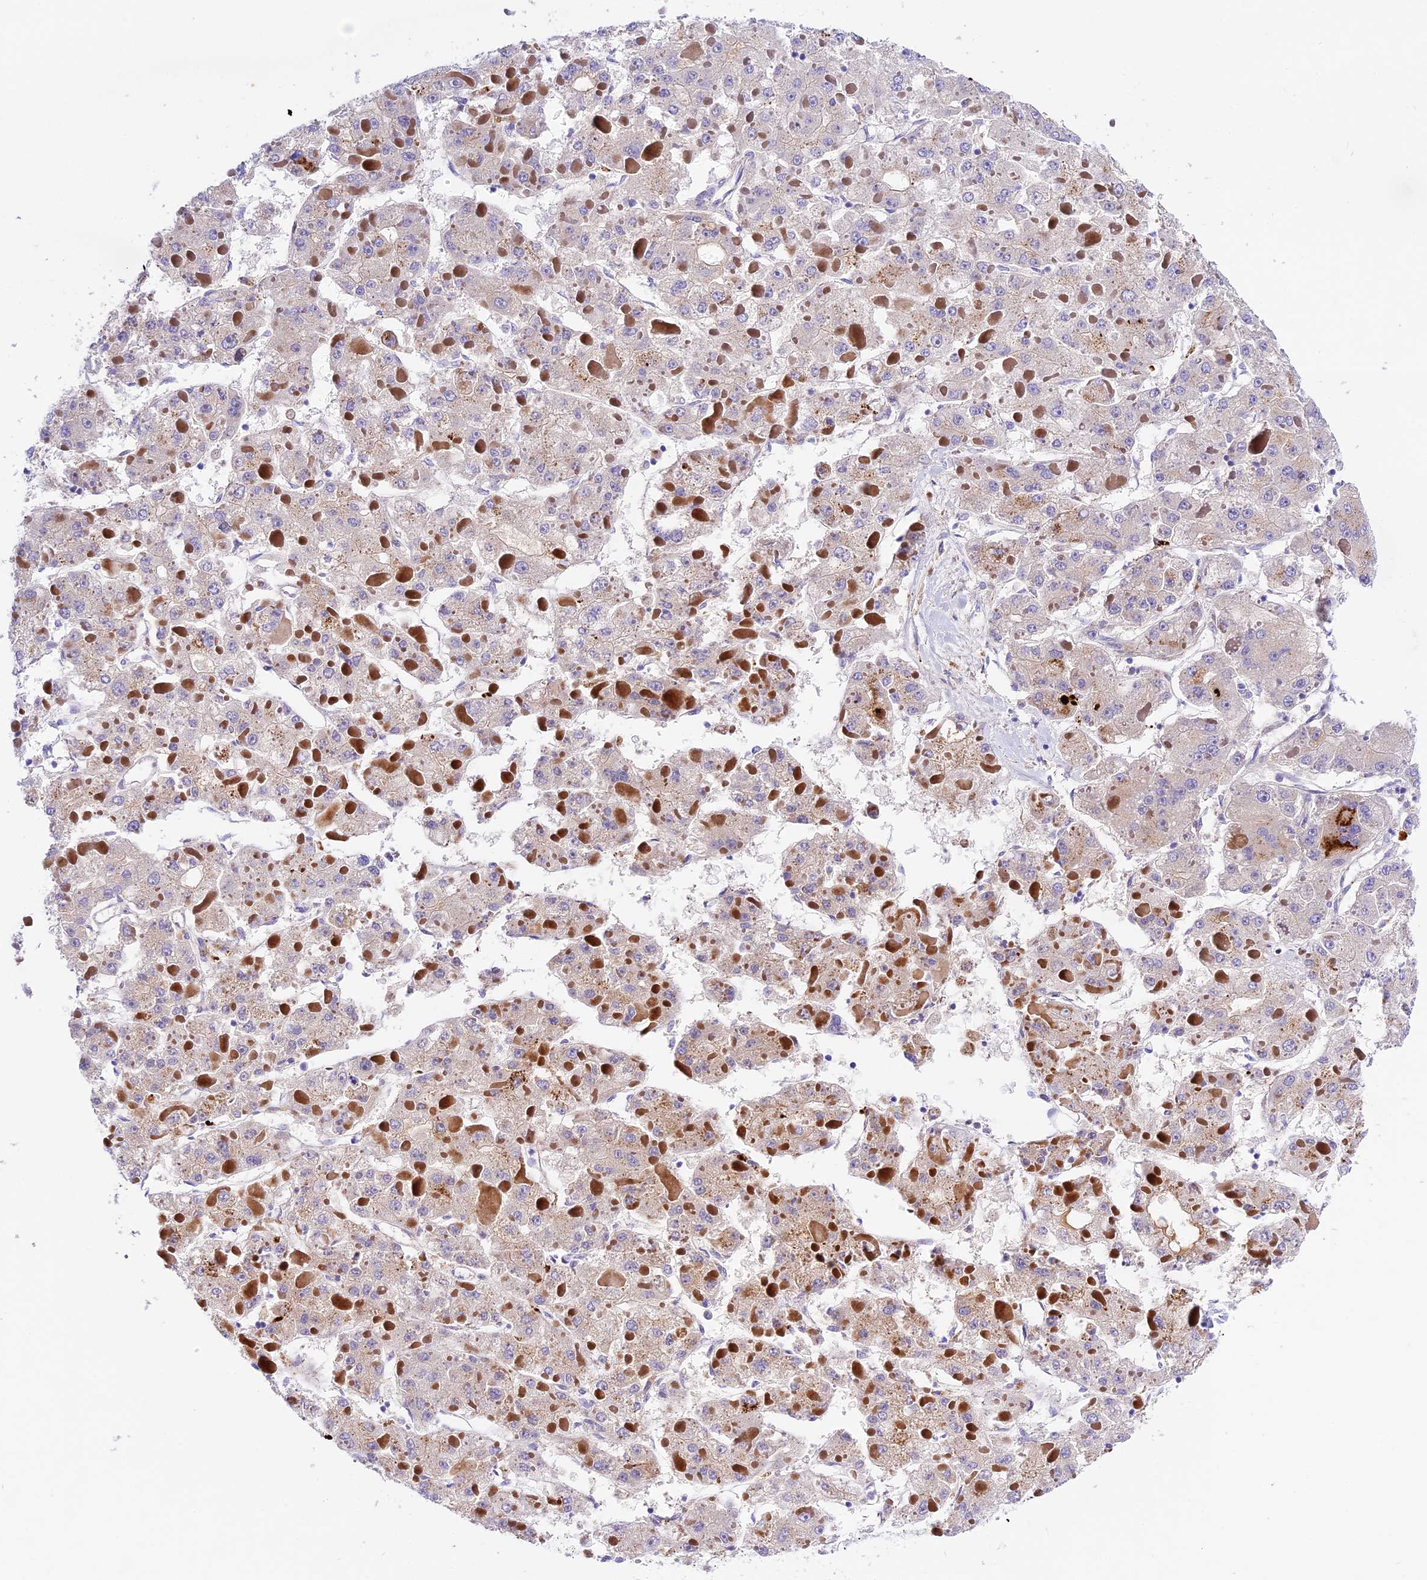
{"staining": {"intensity": "negative", "quantity": "none", "location": "none"}, "tissue": "liver cancer", "cell_type": "Tumor cells", "image_type": "cancer", "snomed": [{"axis": "morphology", "description": "Carcinoma, Hepatocellular, NOS"}, {"axis": "topography", "description": "Liver"}], "caption": "Immunohistochemistry of hepatocellular carcinoma (liver) exhibits no positivity in tumor cells.", "gene": "PSG11", "patient": {"sex": "female", "age": 73}}